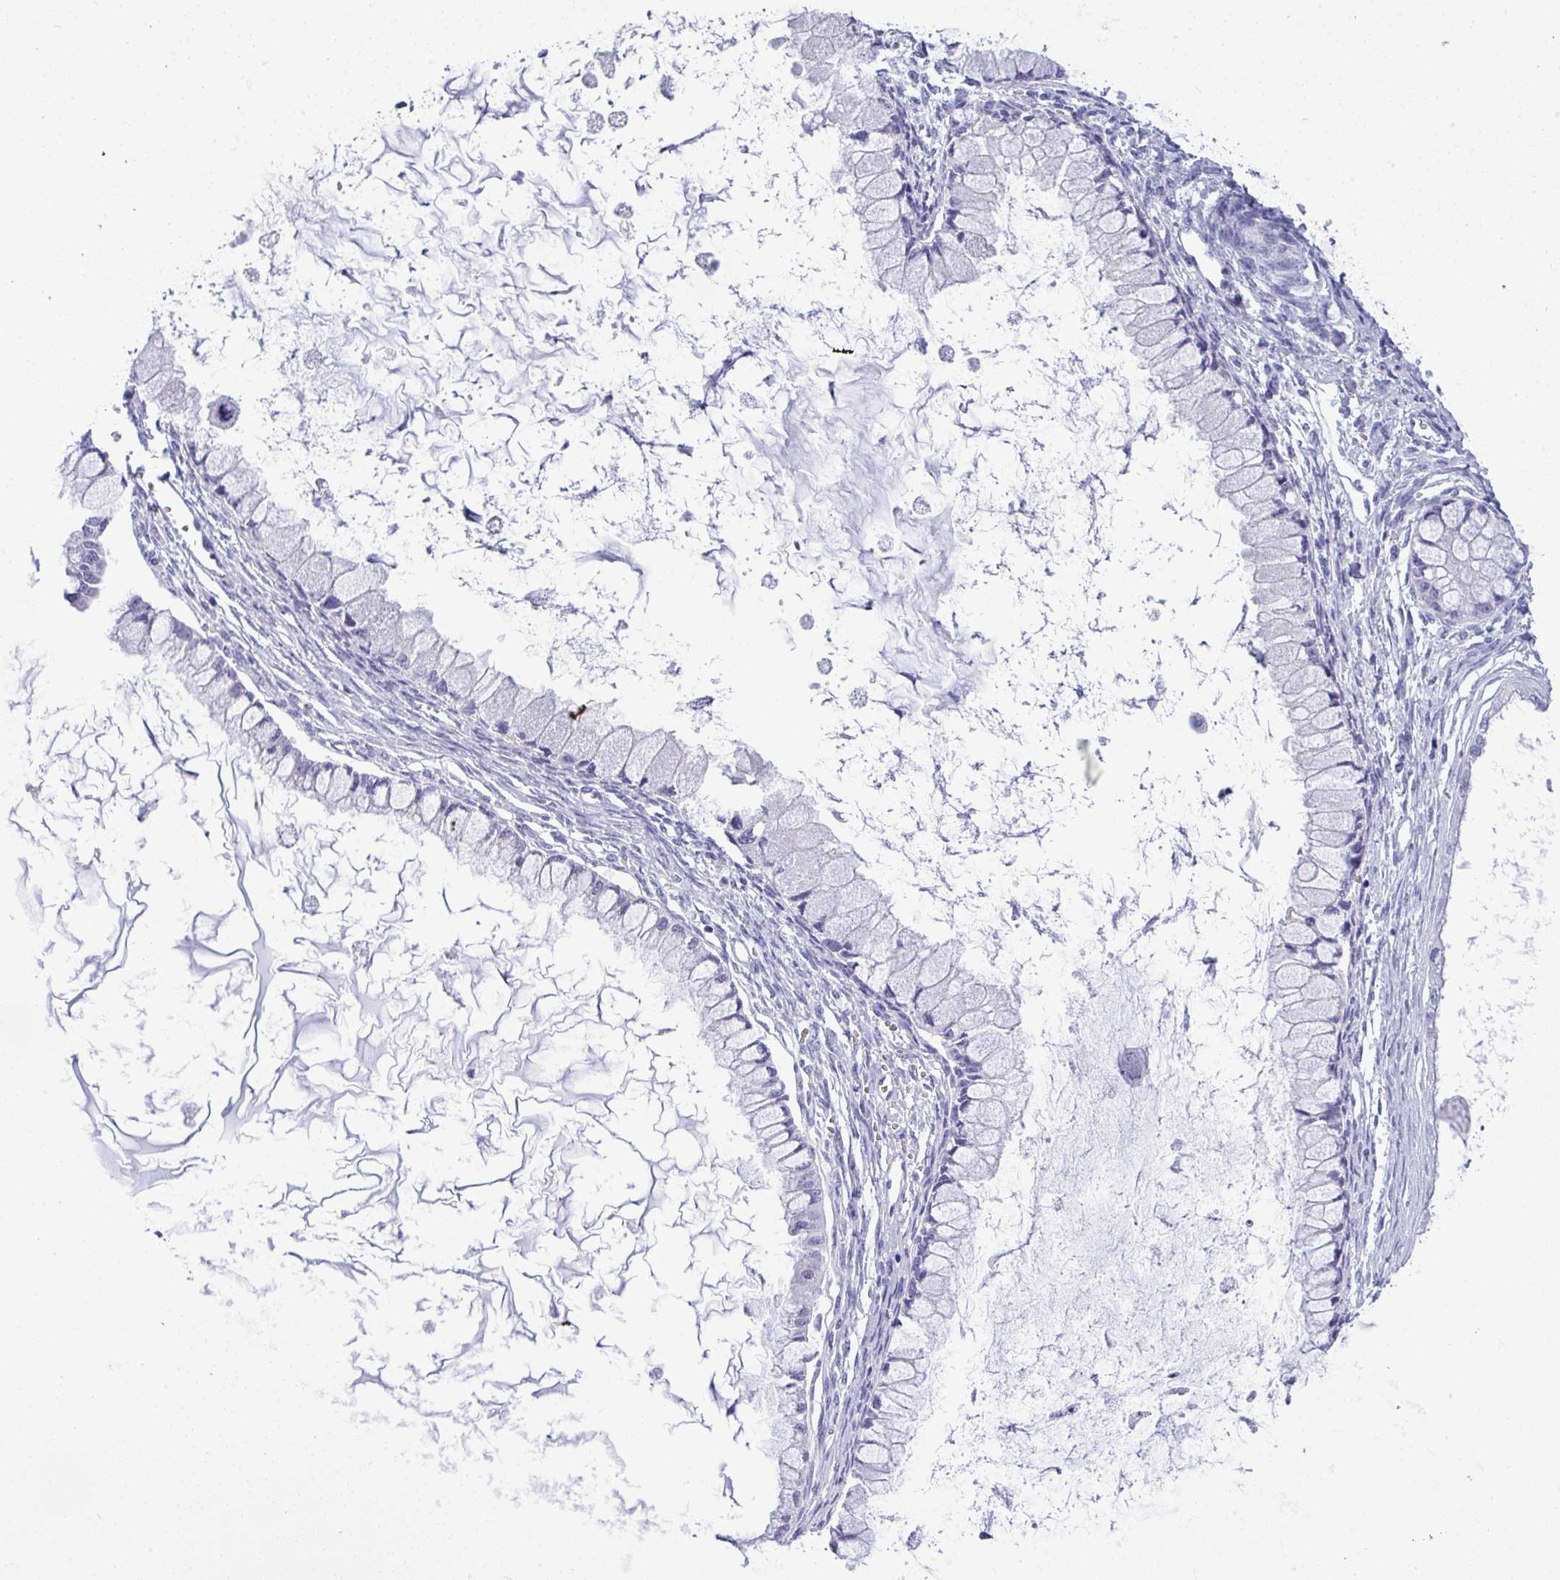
{"staining": {"intensity": "negative", "quantity": "none", "location": "none"}, "tissue": "ovarian cancer", "cell_type": "Tumor cells", "image_type": "cancer", "snomed": [{"axis": "morphology", "description": "Cystadenocarcinoma, mucinous, NOS"}, {"axis": "topography", "description": "Ovary"}], "caption": "Tumor cells show no significant protein expression in ovarian cancer.", "gene": "YBX2", "patient": {"sex": "female", "age": 34}}